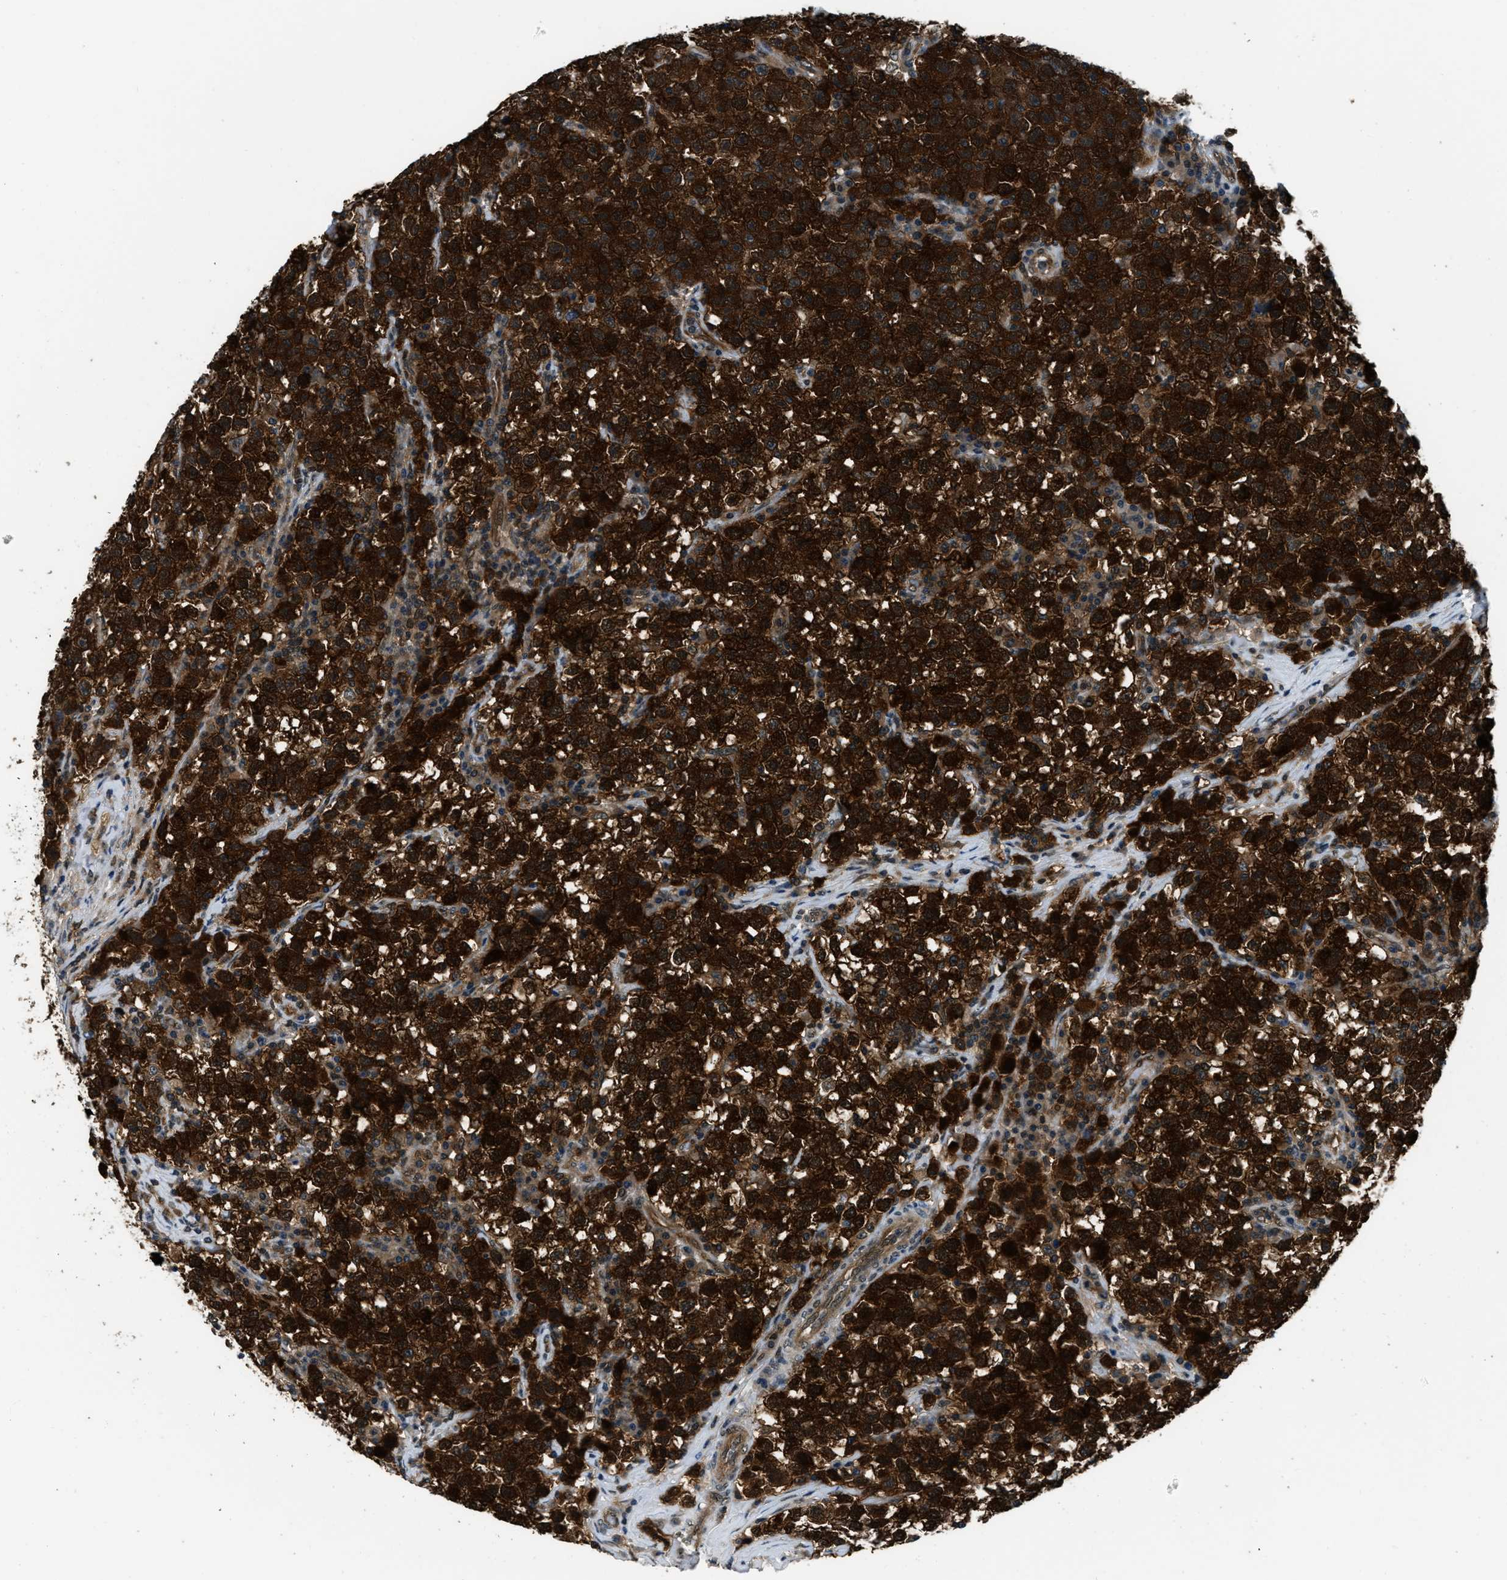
{"staining": {"intensity": "strong", "quantity": ">75%", "location": "cytoplasmic/membranous,nuclear"}, "tissue": "testis cancer", "cell_type": "Tumor cells", "image_type": "cancer", "snomed": [{"axis": "morphology", "description": "Seminoma, NOS"}, {"axis": "topography", "description": "Testis"}], "caption": "Testis seminoma stained with a brown dye shows strong cytoplasmic/membranous and nuclear positive expression in approximately >75% of tumor cells.", "gene": "NUDCD3", "patient": {"sex": "male", "age": 22}}